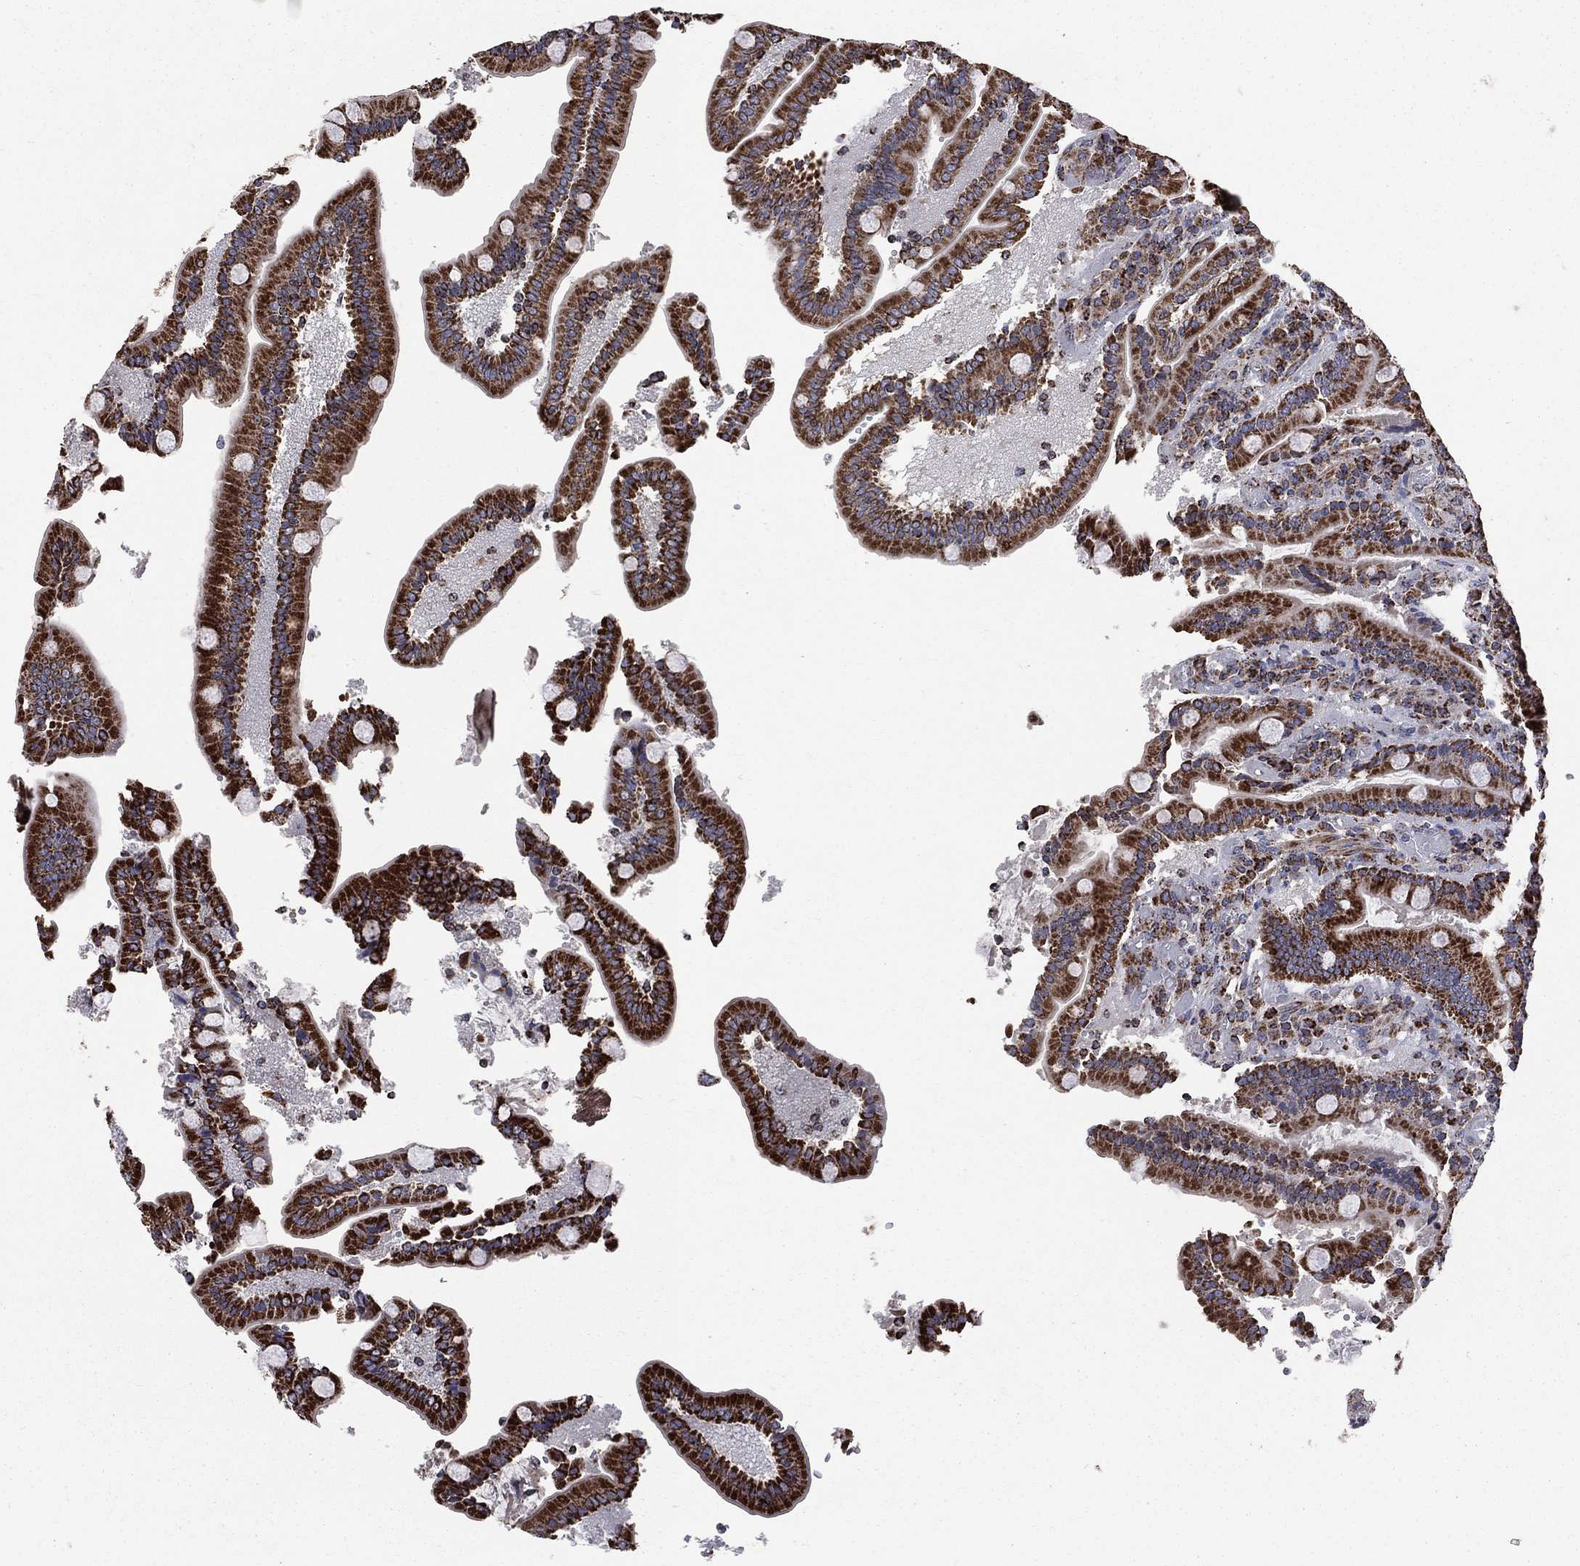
{"staining": {"intensity": "strong", "quantity": ">75%", "location": "cytoplasmic/membranous"}, "tissue": "duodenum", "cell_type": "Glandular cells", "image_type": "normal", "snomed": [{"axis": "morphology", "description": "Normal tissue, NOS"}, {"axis": "topography", "description": "Duodenum"}], "caption": "Immunohistochemical staining of normal human duodenum exhibits high levels of strong cytoplasmic/membranous positivity in approximately >75% of glandular cells.", "gene": "GOT2", "patient": {"sex": "female", "age": 62}}